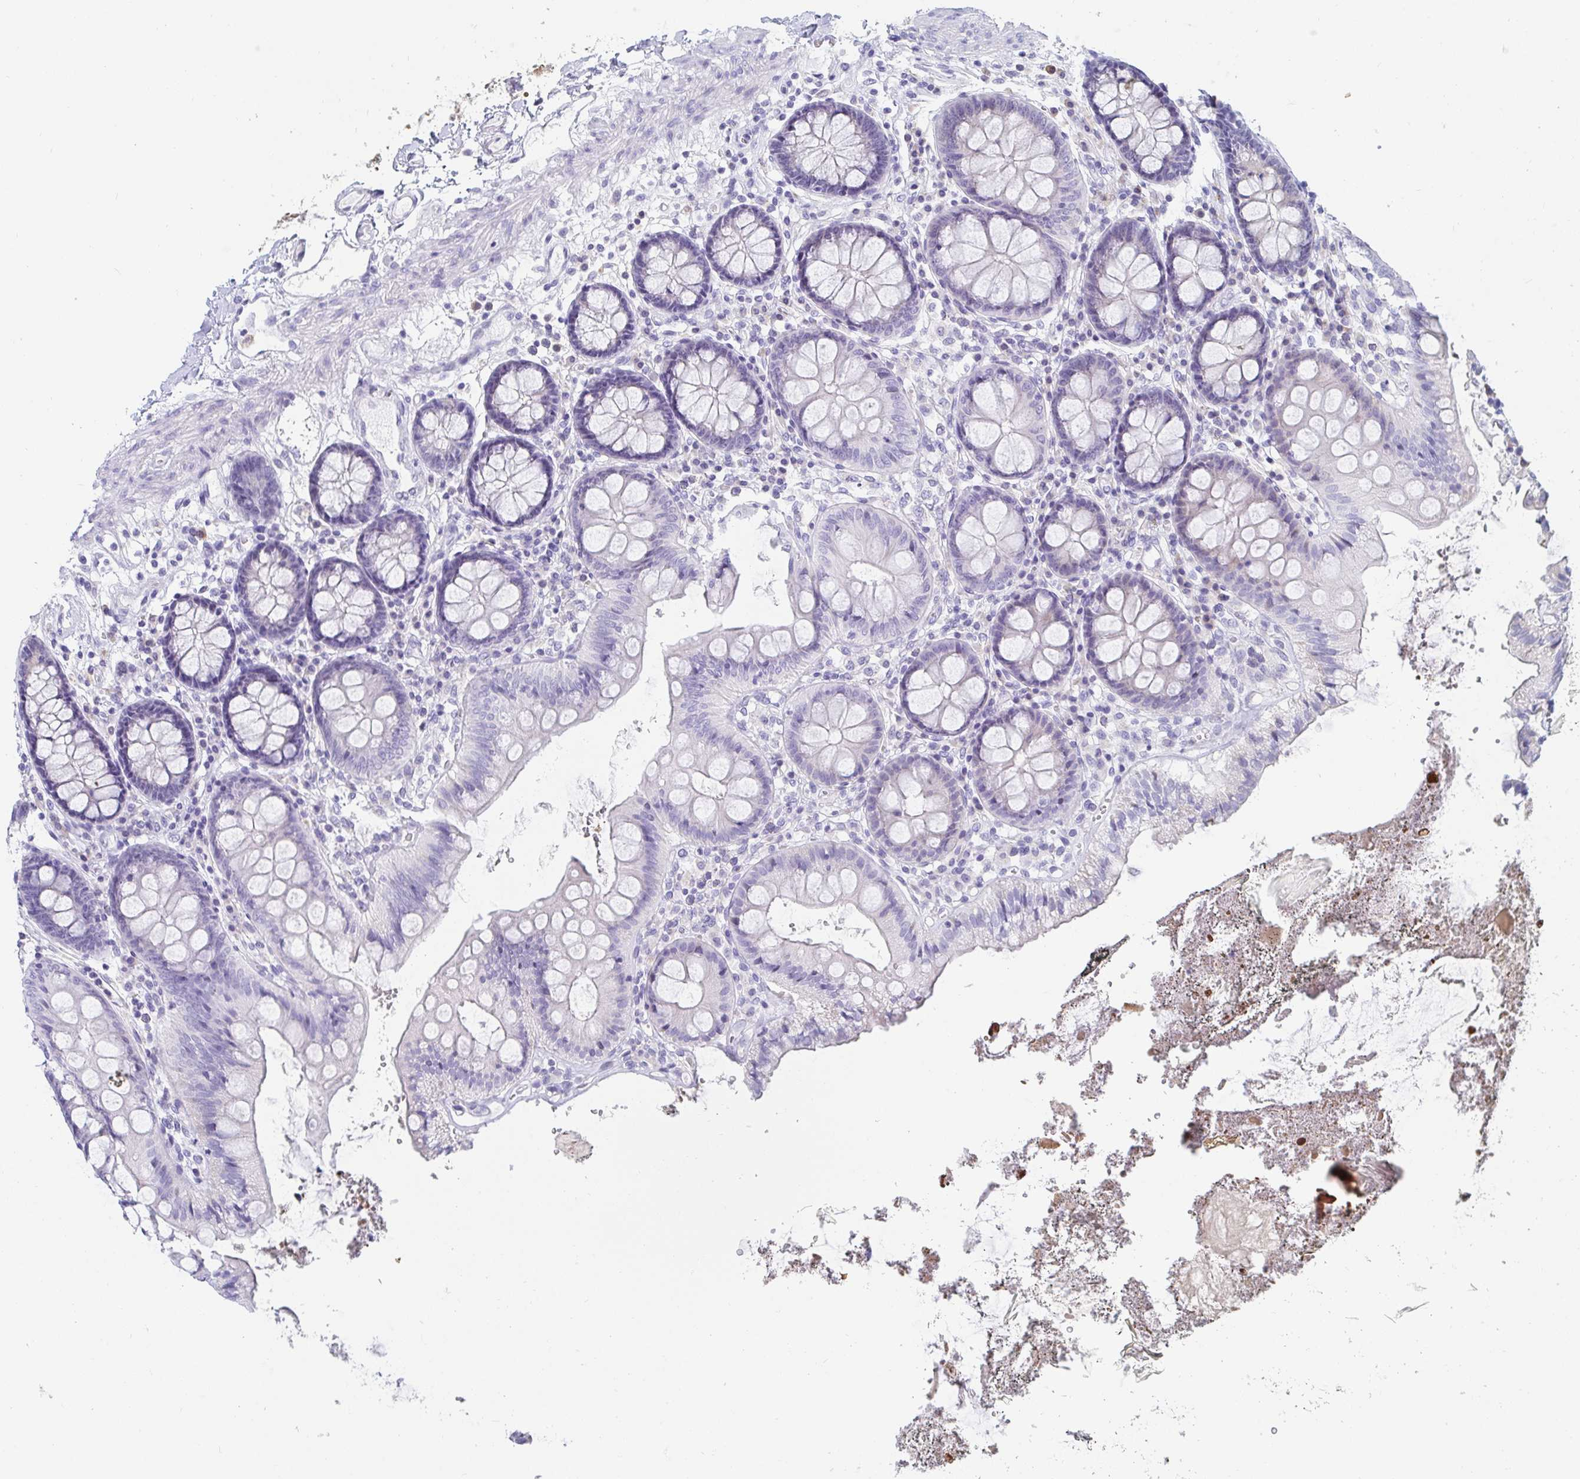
{"staining": {"intensity": "negative", "quantity": "none", "location": "none"}, "tissue": "colon", "cell_type": "Endothelial cells", "image_type": "normal", "snomed": [{"axis": "morphology", "description": "Normal tissue, NOS"}, {"axis": "topography", "description": "Colon"}], "caption": "This photomicrograph is of benign colon stained with immunohistochemistry to label a protein in brown with the nuclei are counter-stained blue. There is no expression in endothelial cells. (DAB immunohistochemistry (IHC) with hematoxylin counter stain).", "gene": "C4orf17", "patient": {"sex": "male", "age": 84}}